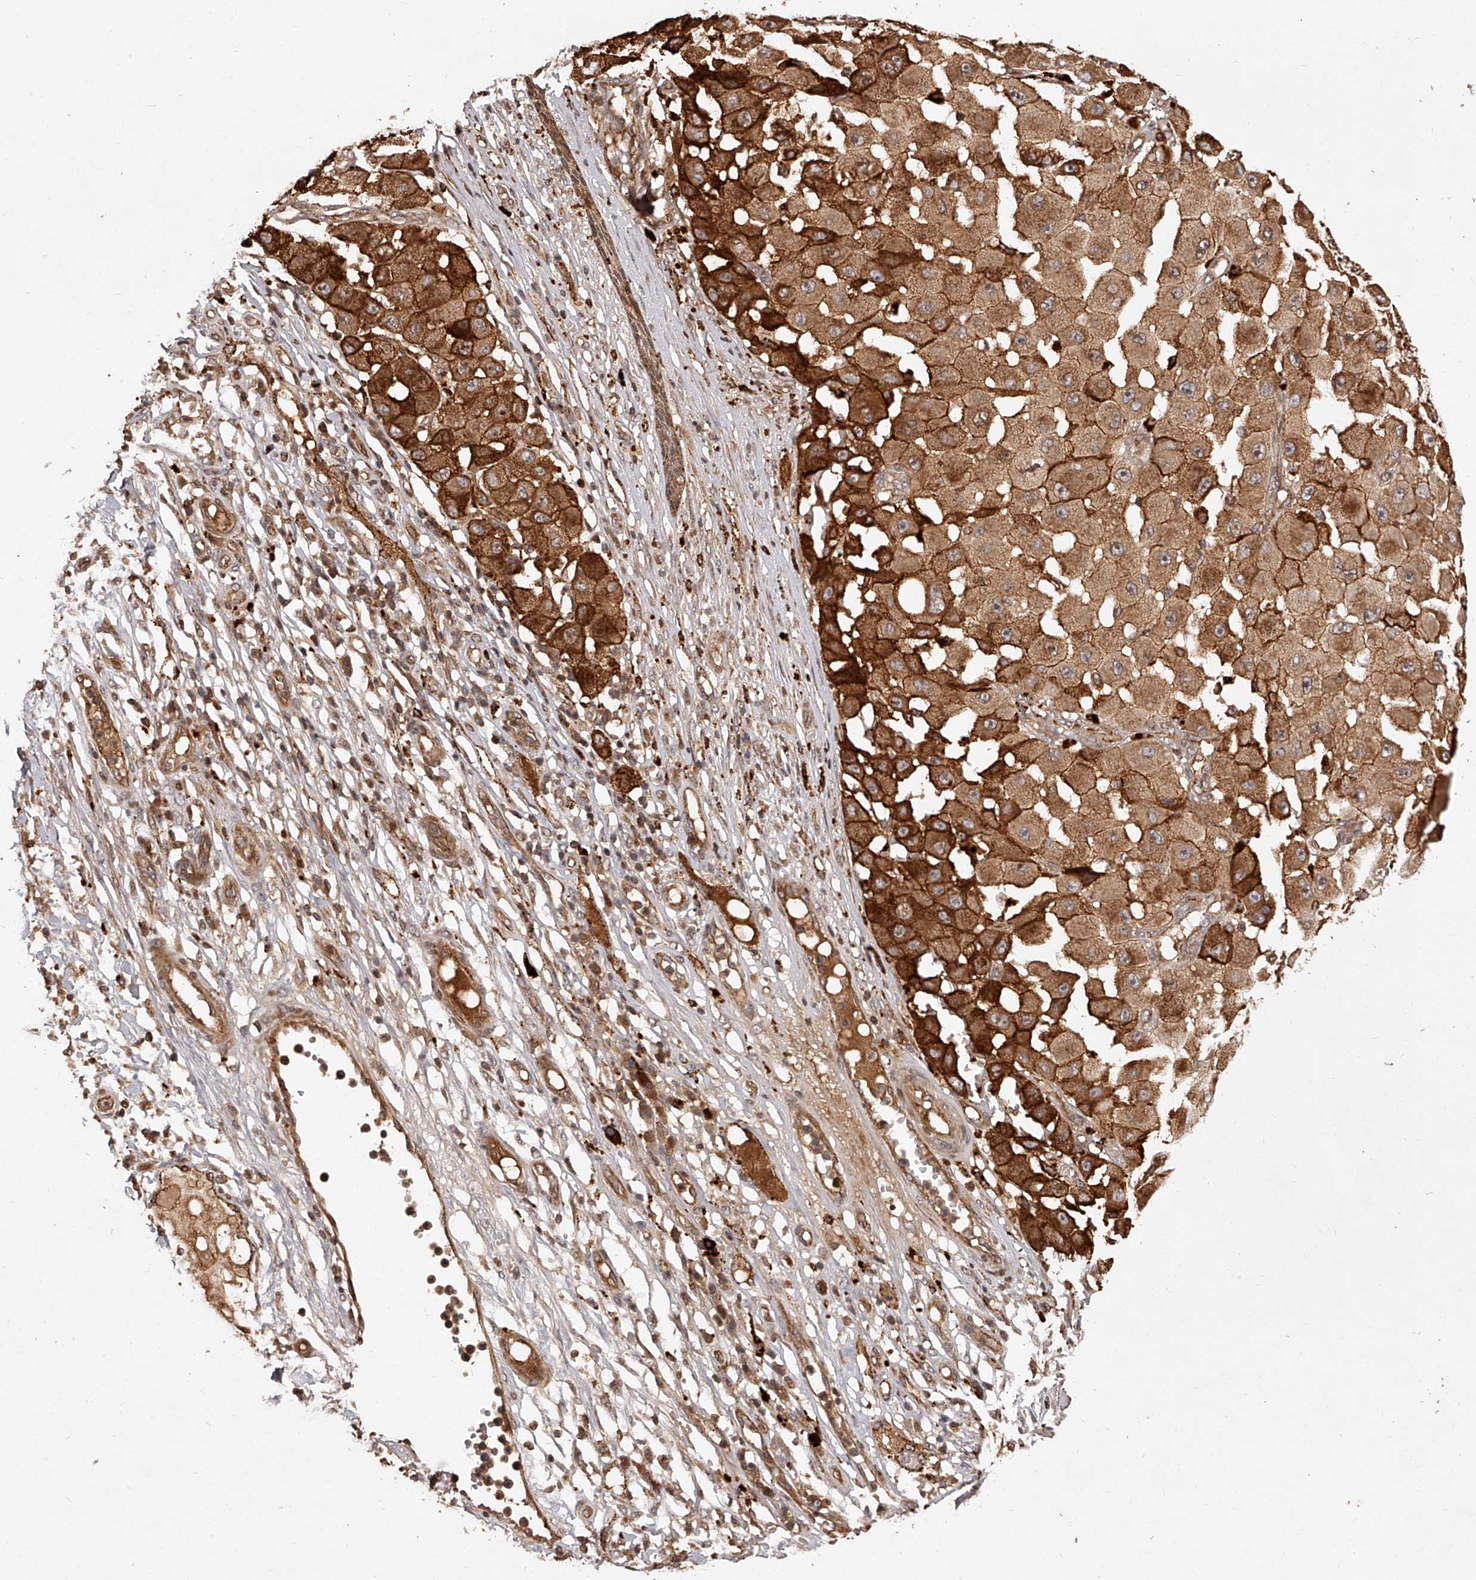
{"staining": {"intensity": "strong", "quantity": ">75%", "location": "cytoplasmic/membranous"}, "tissue": "melanoma", "cell_type": "Tumor cells", "image_type": "cancer", "snomed": [{"axis": "morphology", "description": "Malignant melanoma, NOS"}, {"axis": "topography", "description": "Skin"}], "caption": "Brown immunohistochemical staining in human malignant melanoma displays strong cytoplasmic/membranous staining in approximately >75% of tumor cells.", "gene": "CRYZL1", "patient": {"sex": "female", "age": 81}}